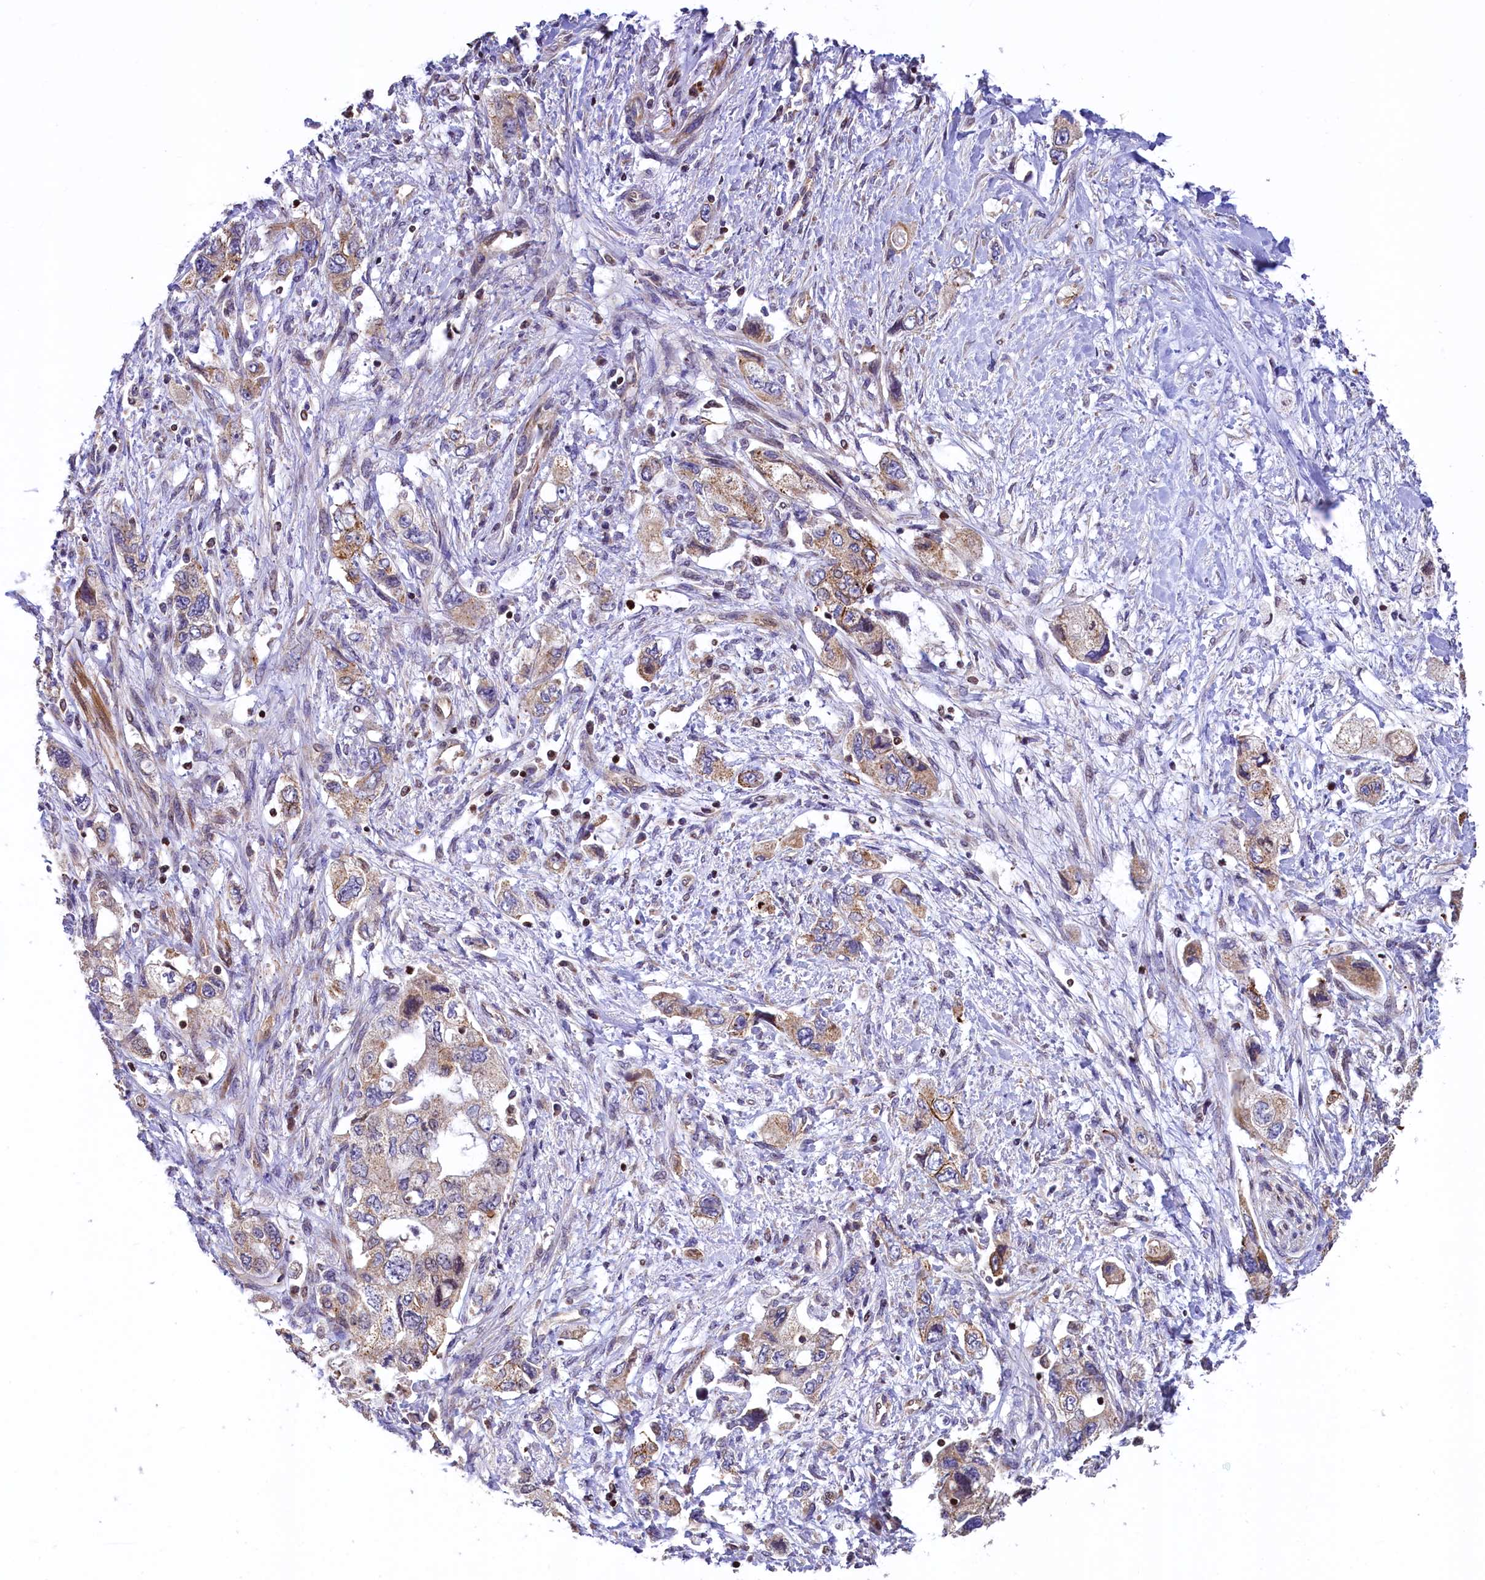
{"staining": {"intensity": "weak", "quantity": ">75%", "location": "cytoplasmic/membranous"}, "tissue": "pancreatic cancer", "cell_type": "Tumor cells", "image_type": "cancer", "snomed": [{"axis": "morphology", "description": "Adenocarcinoma, NOS"}, {"axis": "topography", "description": "Pancreas"}], "caption": "A brown stain labels weak cytoplasmic/membranous positivity of a protein in adenocarcinoma (pancreatic) tumor cells.", "gene": "ZNF2", "patient": {"sex": "female", "age": 73}}